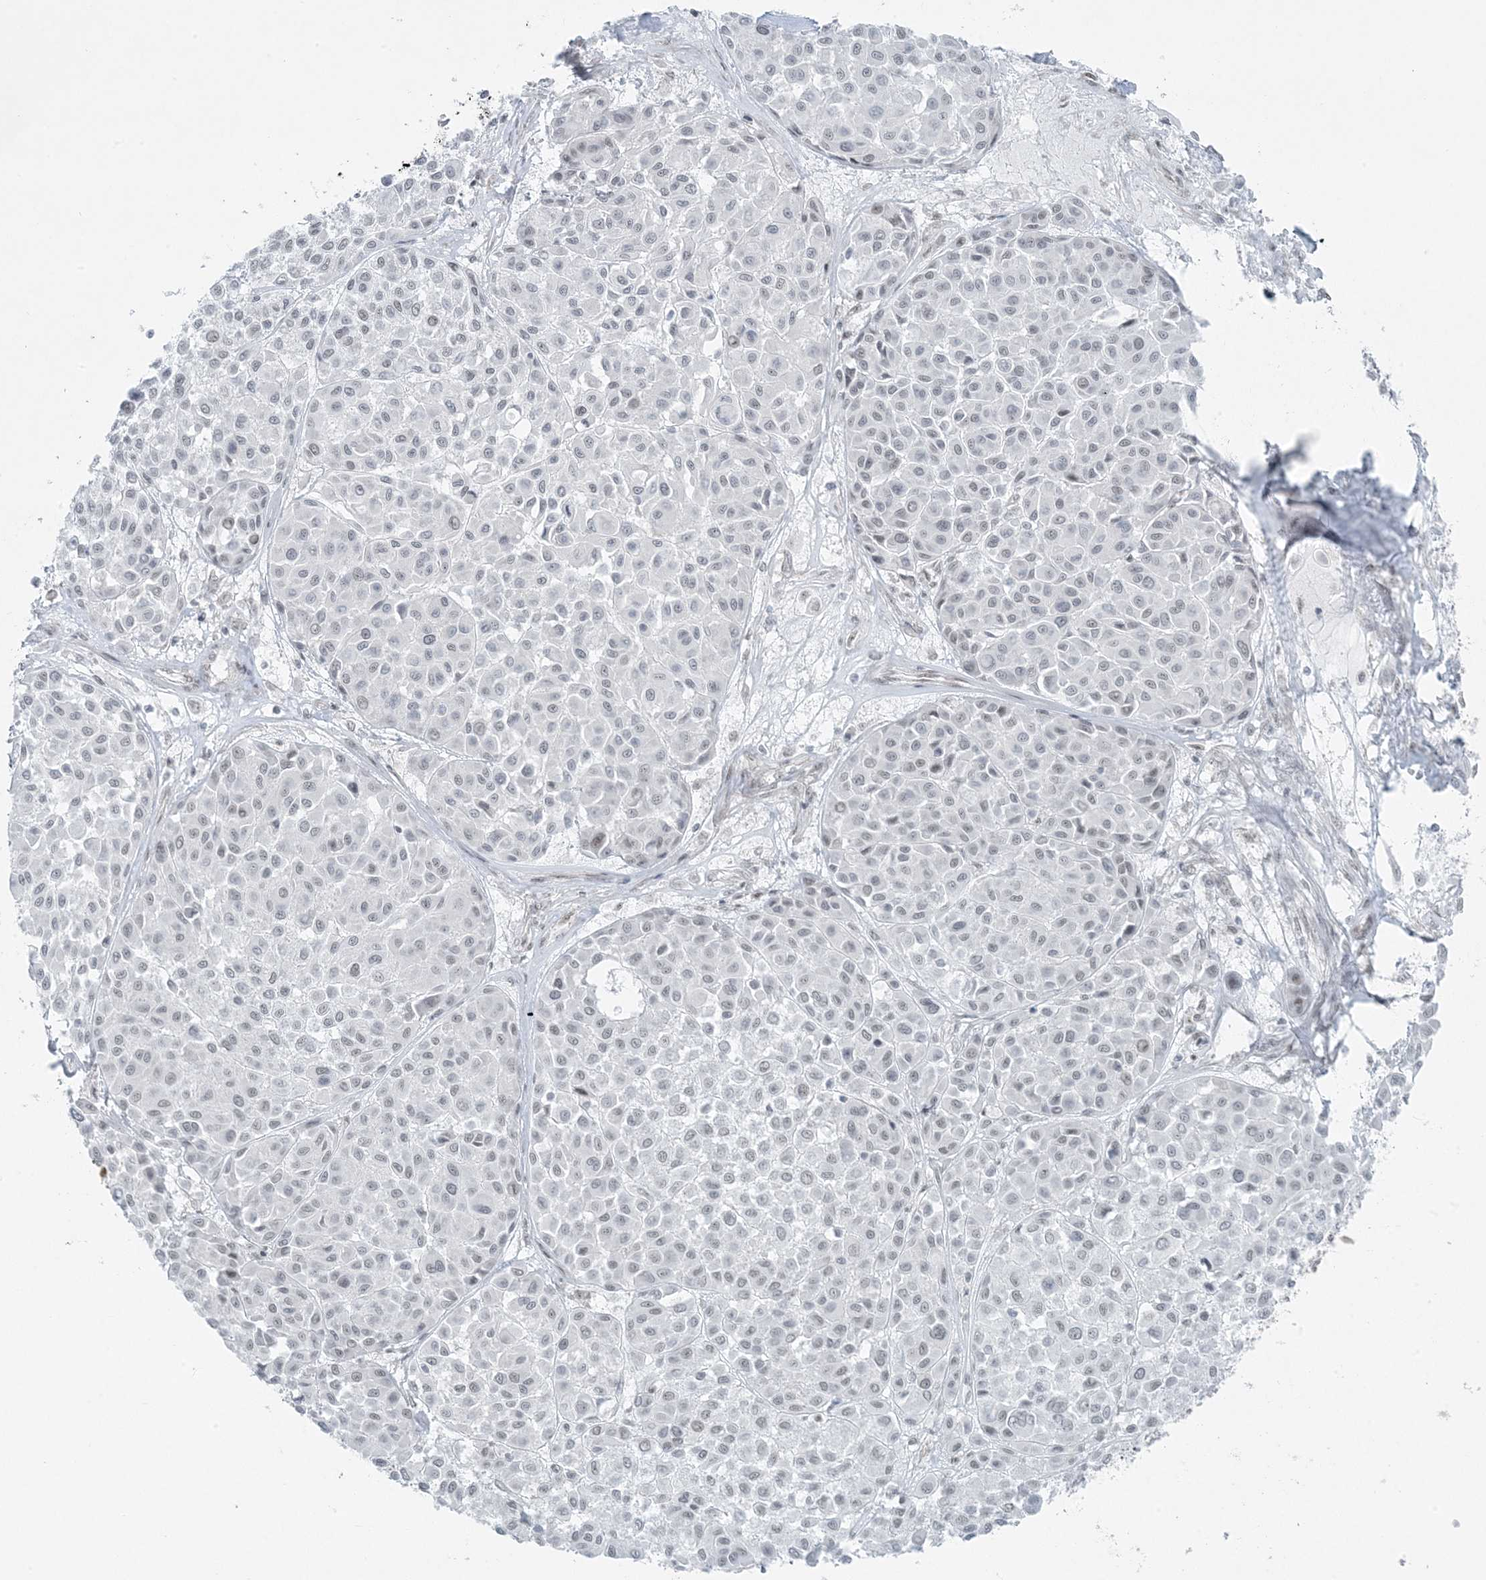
{"staining": {"intensity": "negative", "quantity": "none", "location": "none"}, "tissue": "melanoma", "cell_type": "Tumor cells", "image_type": "cancer", "snomed": [{"axis": "morphology", "description": "Malignant melanoma, Metastatic site"}, {"axis": "topography", "description": "Soft tissue"}], "caption": "Tumor cells are negative for brown protein staining in malignant melanoma (metastatic site).", "gene": "ZNF787", "patient": {"sex": "male", "age": 41}}